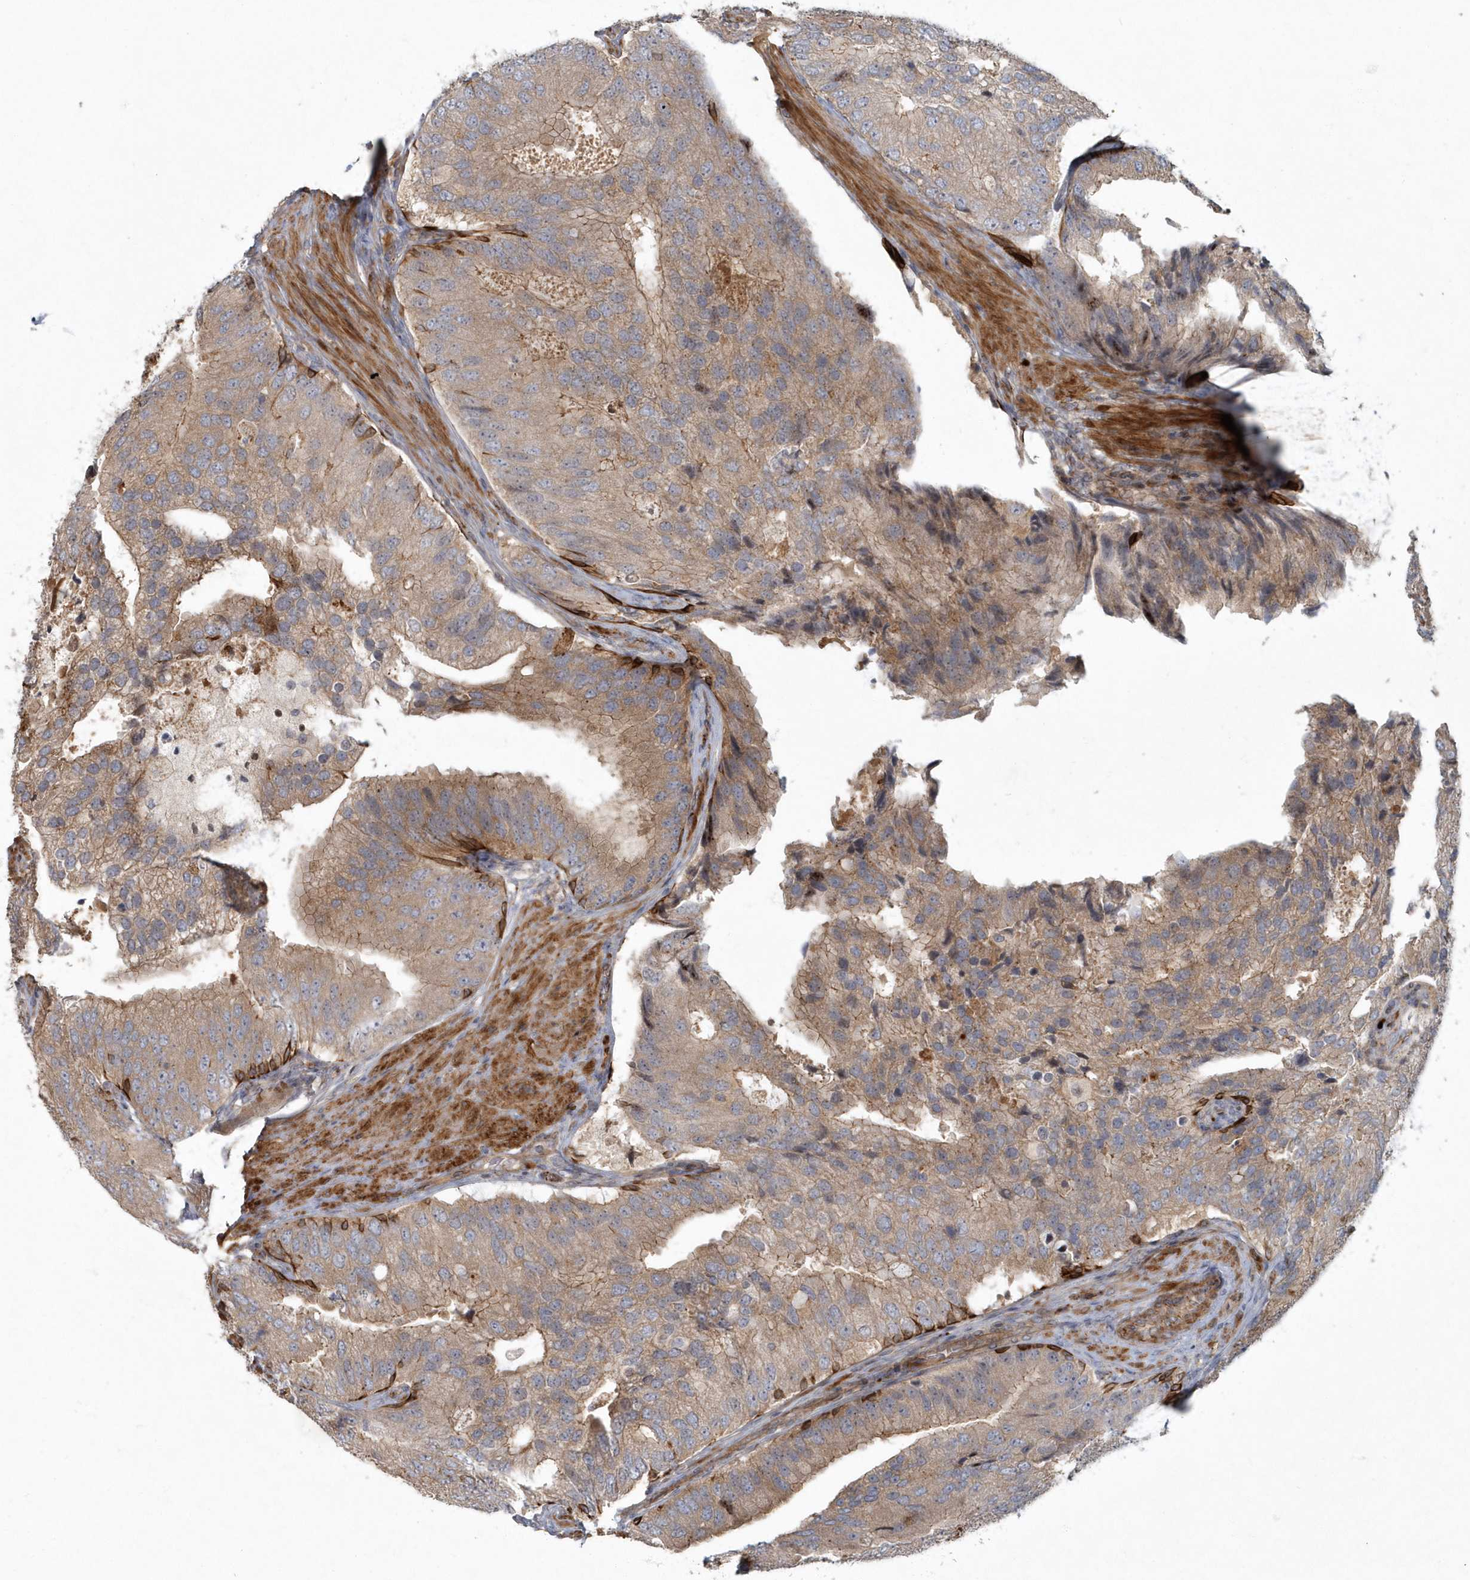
{"staining": {"intensity": "moderate", "quantity": ">75%", "location": "cytoplasmic/membranous"}, "tissue": "prostate cancer", "cell_type": "Tumor cells", "image_type": "cancer", "snomed": [{"axis": "morphology", "description": "Adenocarcinoma, High grade"}, {"axis": "topography", "description": "Prostate"}], "caption": "This histopathology image reveals prostate adenocarcinoma (high-grade) stained with immunohistochemistry to label a protein in brown. The cytoplasmic/membranous of tumor cells show moderate positivity for the protein. Nuclei are counter-stained blue.", "gene": "ARHGEF38", "patient": {"sex": "male", "age": 70}}